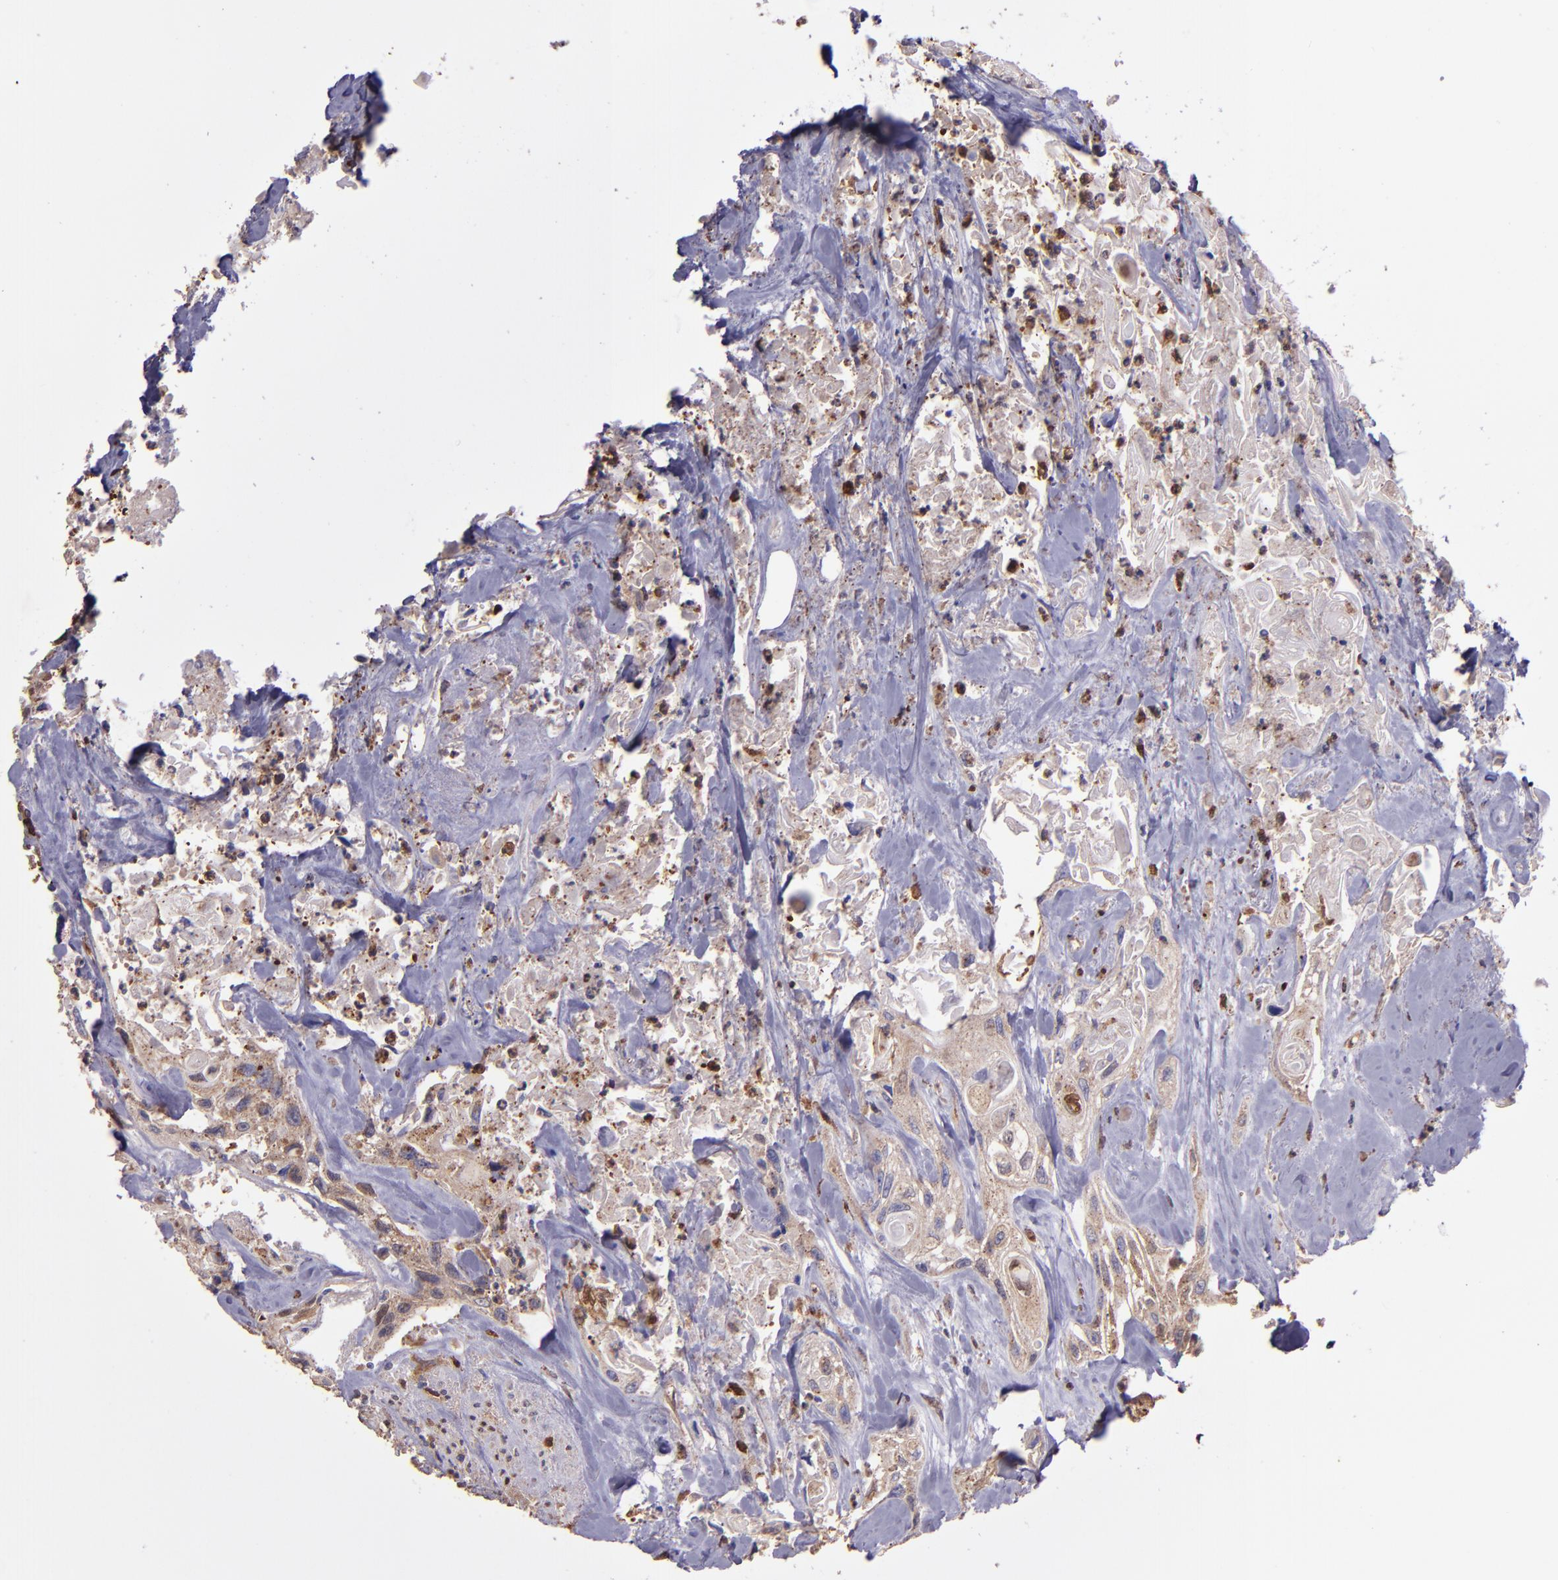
{"staining": {"intensity": "weak", "quantity": ">75%", "location": "cytoplasmic/membranous"}, "tissue": "urothelial cancer", "cell_type": "Tumor cells", "image_type": "cancer", "snomed": [{"axis": "morphology", "description": "Urothelial carcinoma, High grade"}, {"axis": "topography", "description": "Urinary bladder"}], "caption": "A brown stain labels weak cytoplasmic/membranous expression of a protein in urothelial cancer tumor cells.", "gene": "WASHC1", "patient": {"sex": "female", "age": 84}}